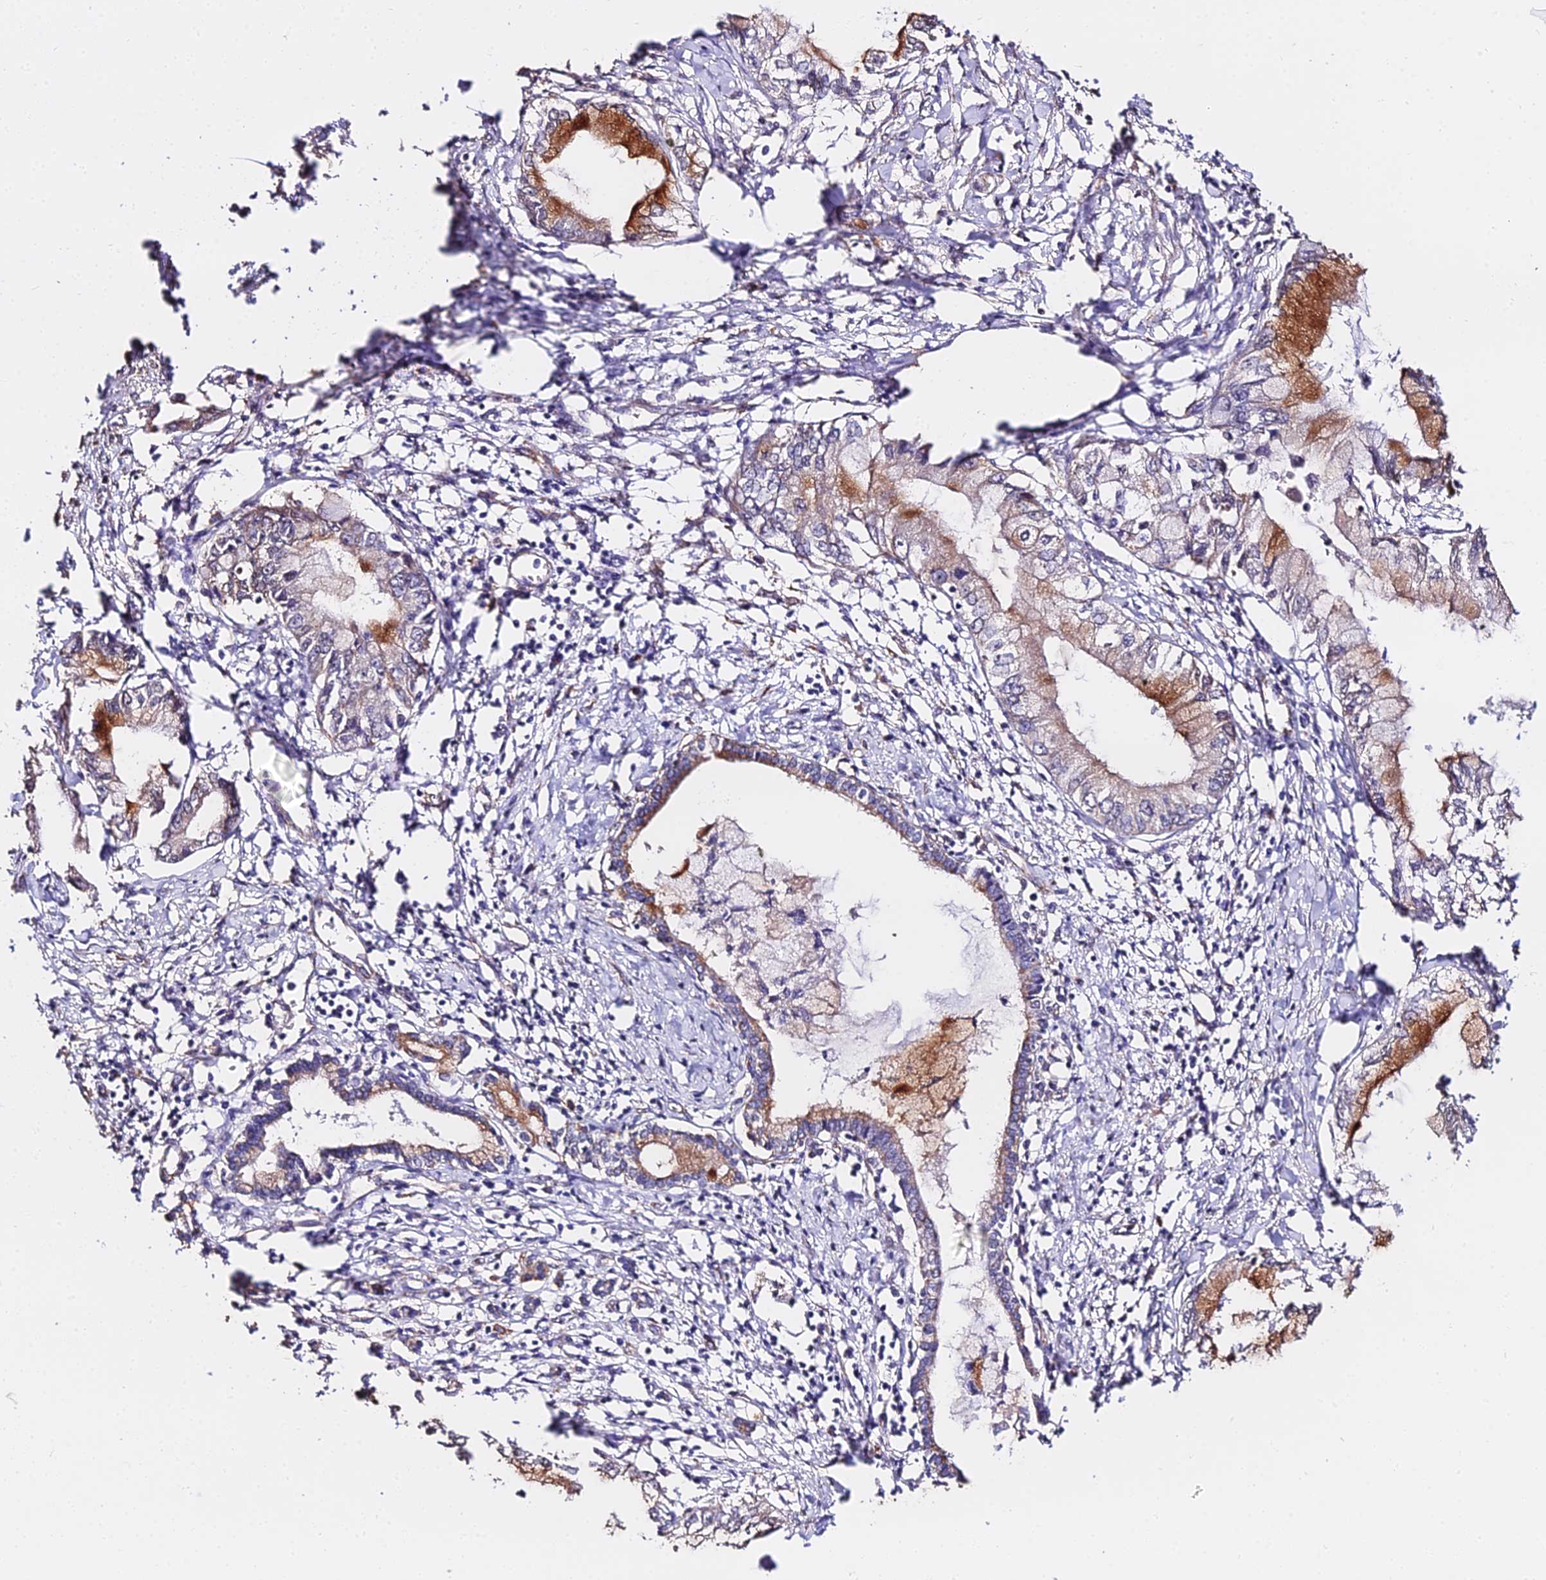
{"staining": {"intensity": "strong", "quantity": "<25%", "location": "cytoplasmic/membranous"}, "tissue": "pancreatic cancer", "cell_type": "Tumor cells", "image_type": "cancer", "snomed": [{"axis": "morphology", "description": "Adenocarcinoma, NOS"}, {"axis": "topography", "description": "Pancreas"}], "caption": "Immunohistochemistry histopathology image of adenocarcinoma (pancreatic) stained for a protein (brown), which reveals medium levels of strong cytoplasmic/membranous expression in about <25% of tumor cells.", "gene": "METTL13", "patient": {"sex": "male", "age": 48}}